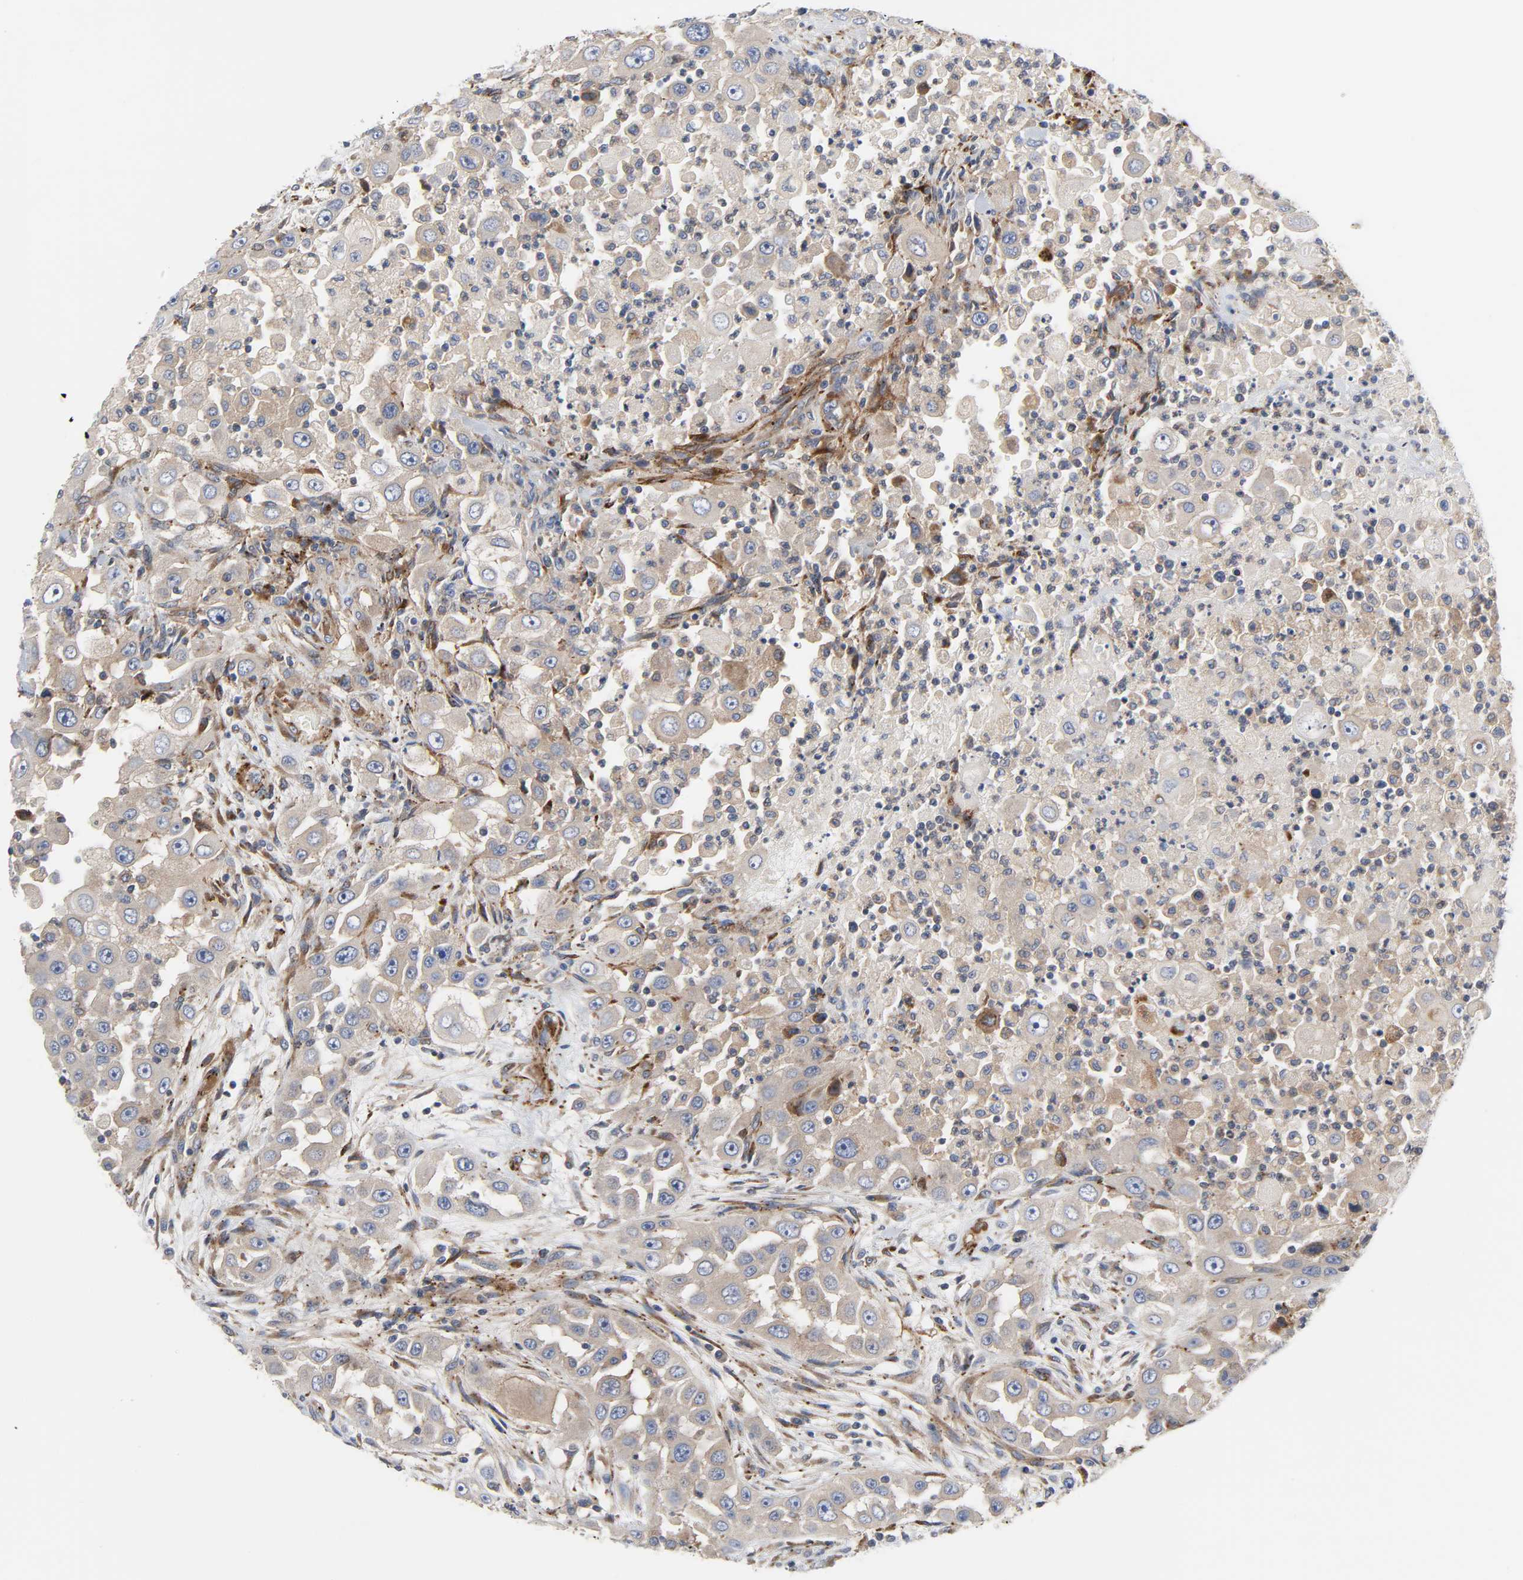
{"staining": {"intensity": "weak", "quantity": "25%-75%", "location": "cytoplasmic/membranous"}, "tissue": "head and neck cancer", "cell_type": "Tumor cells", "image_type": "cancer", "snomed": [{"axis": "morphology", "description": "Carcinoma, NOS"}, {"axis": "topography", "description": "Head-Neck"}], "caption": "Protein expression analysis of head and neck cancer reveals weak cytoplasmic/membranous expression in approximately 25%-75% of tumor cells. (Stains: DAB (3,3'-diaminobenzidine) in brown, nuclei in blue, Microscopy: brightfield microscopy at high magnification).", "gene": "ARHGAP1", "patient": {"sex": "male", "age": 87}}